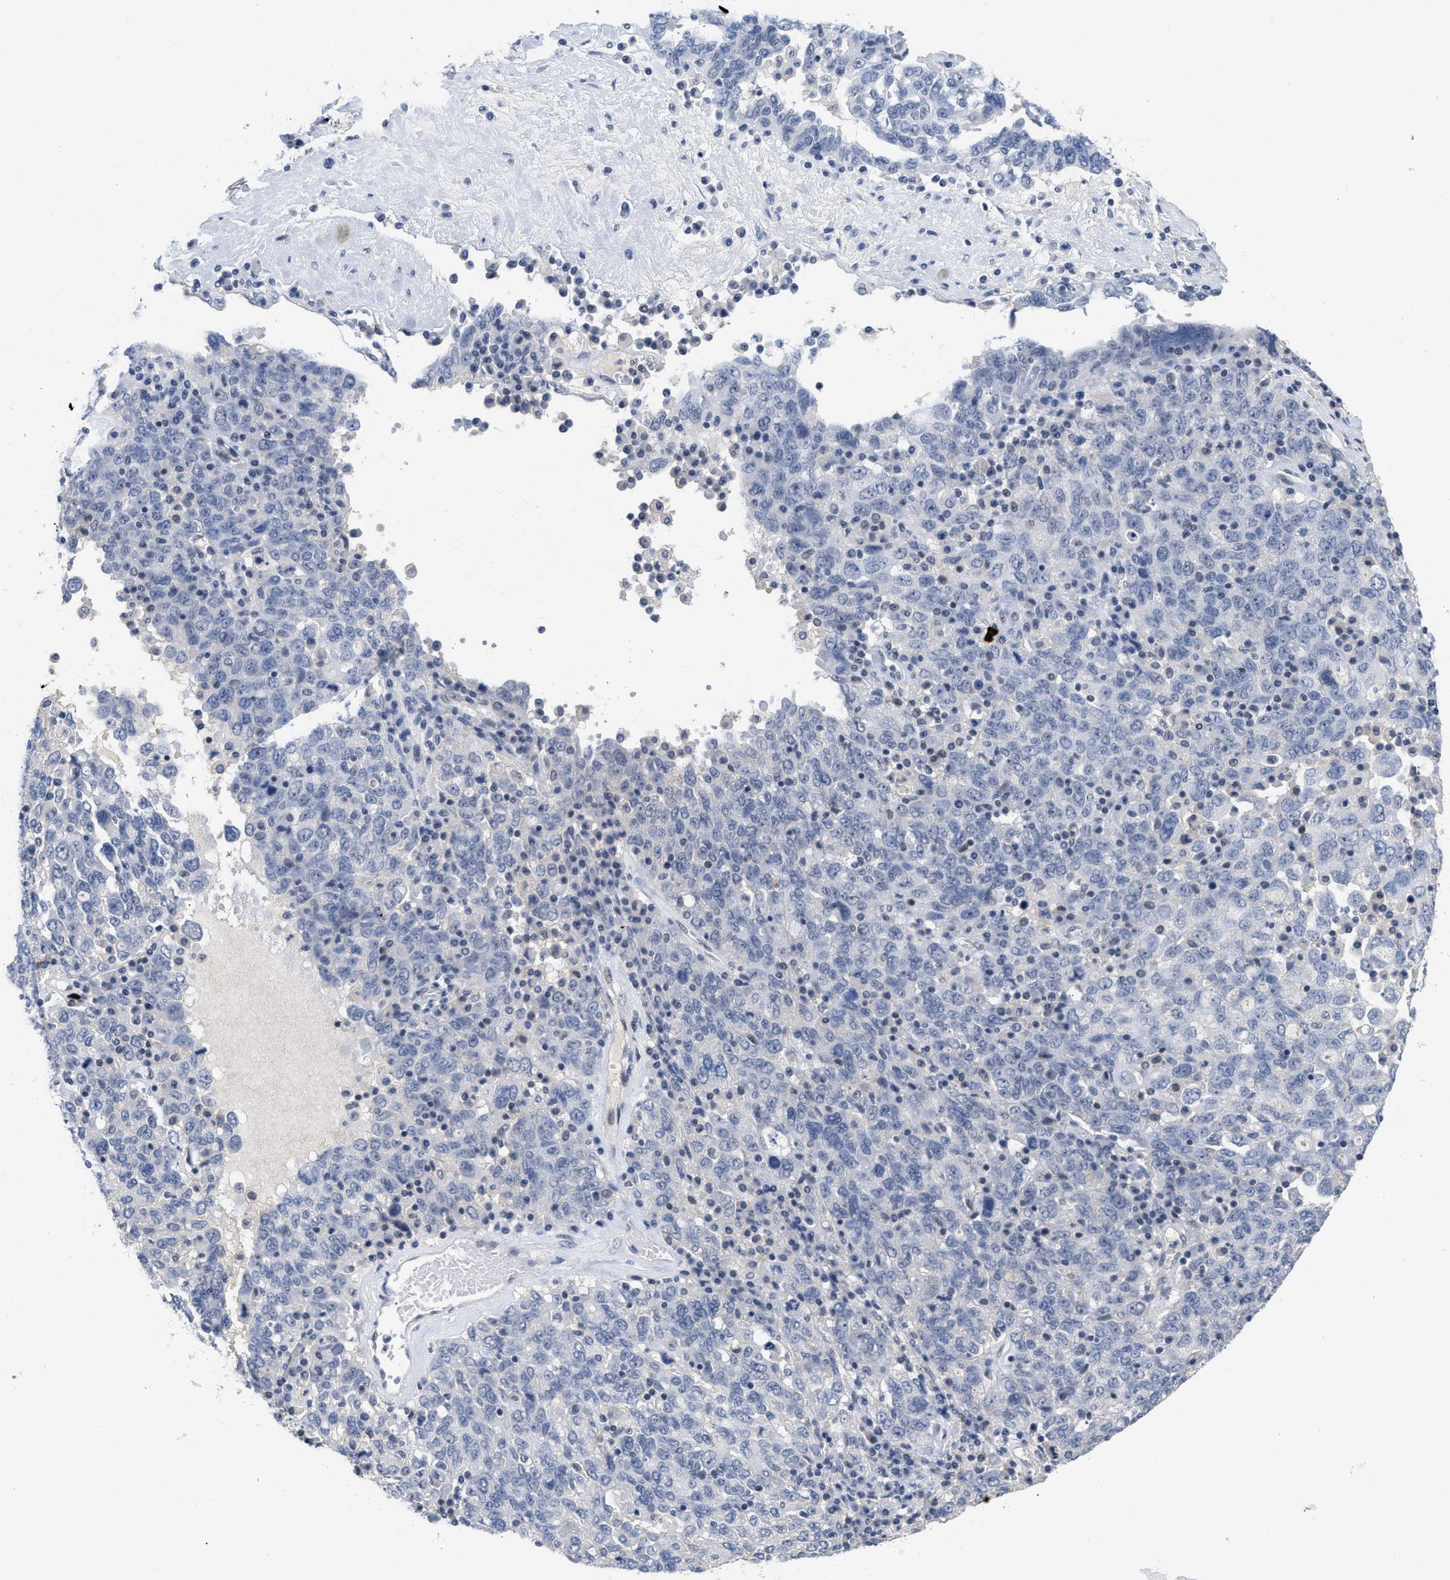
{"staining": {"intensity": "negative", "quantity": "none", "location": "none"}, "tissue": "ovarian cancer", "cell_type": "Tumor cells", "image_type": "cancer", "snomed": [{"axis": "morphology", "description": "Carcinoma, endometroid"}, {"axis": "topography", "description": "Ovary"}], "caption": "Protein analysis of endometroid carcinoma (ovarian) demonstrates no significant positivity in tumor cells. (DAB (3,3'-diaminobenzidine) IHC visualized using brightfield microscopy, high magnification).", "gene": "GGNBP2", "patient": {"sex": "female", "age": 62}}